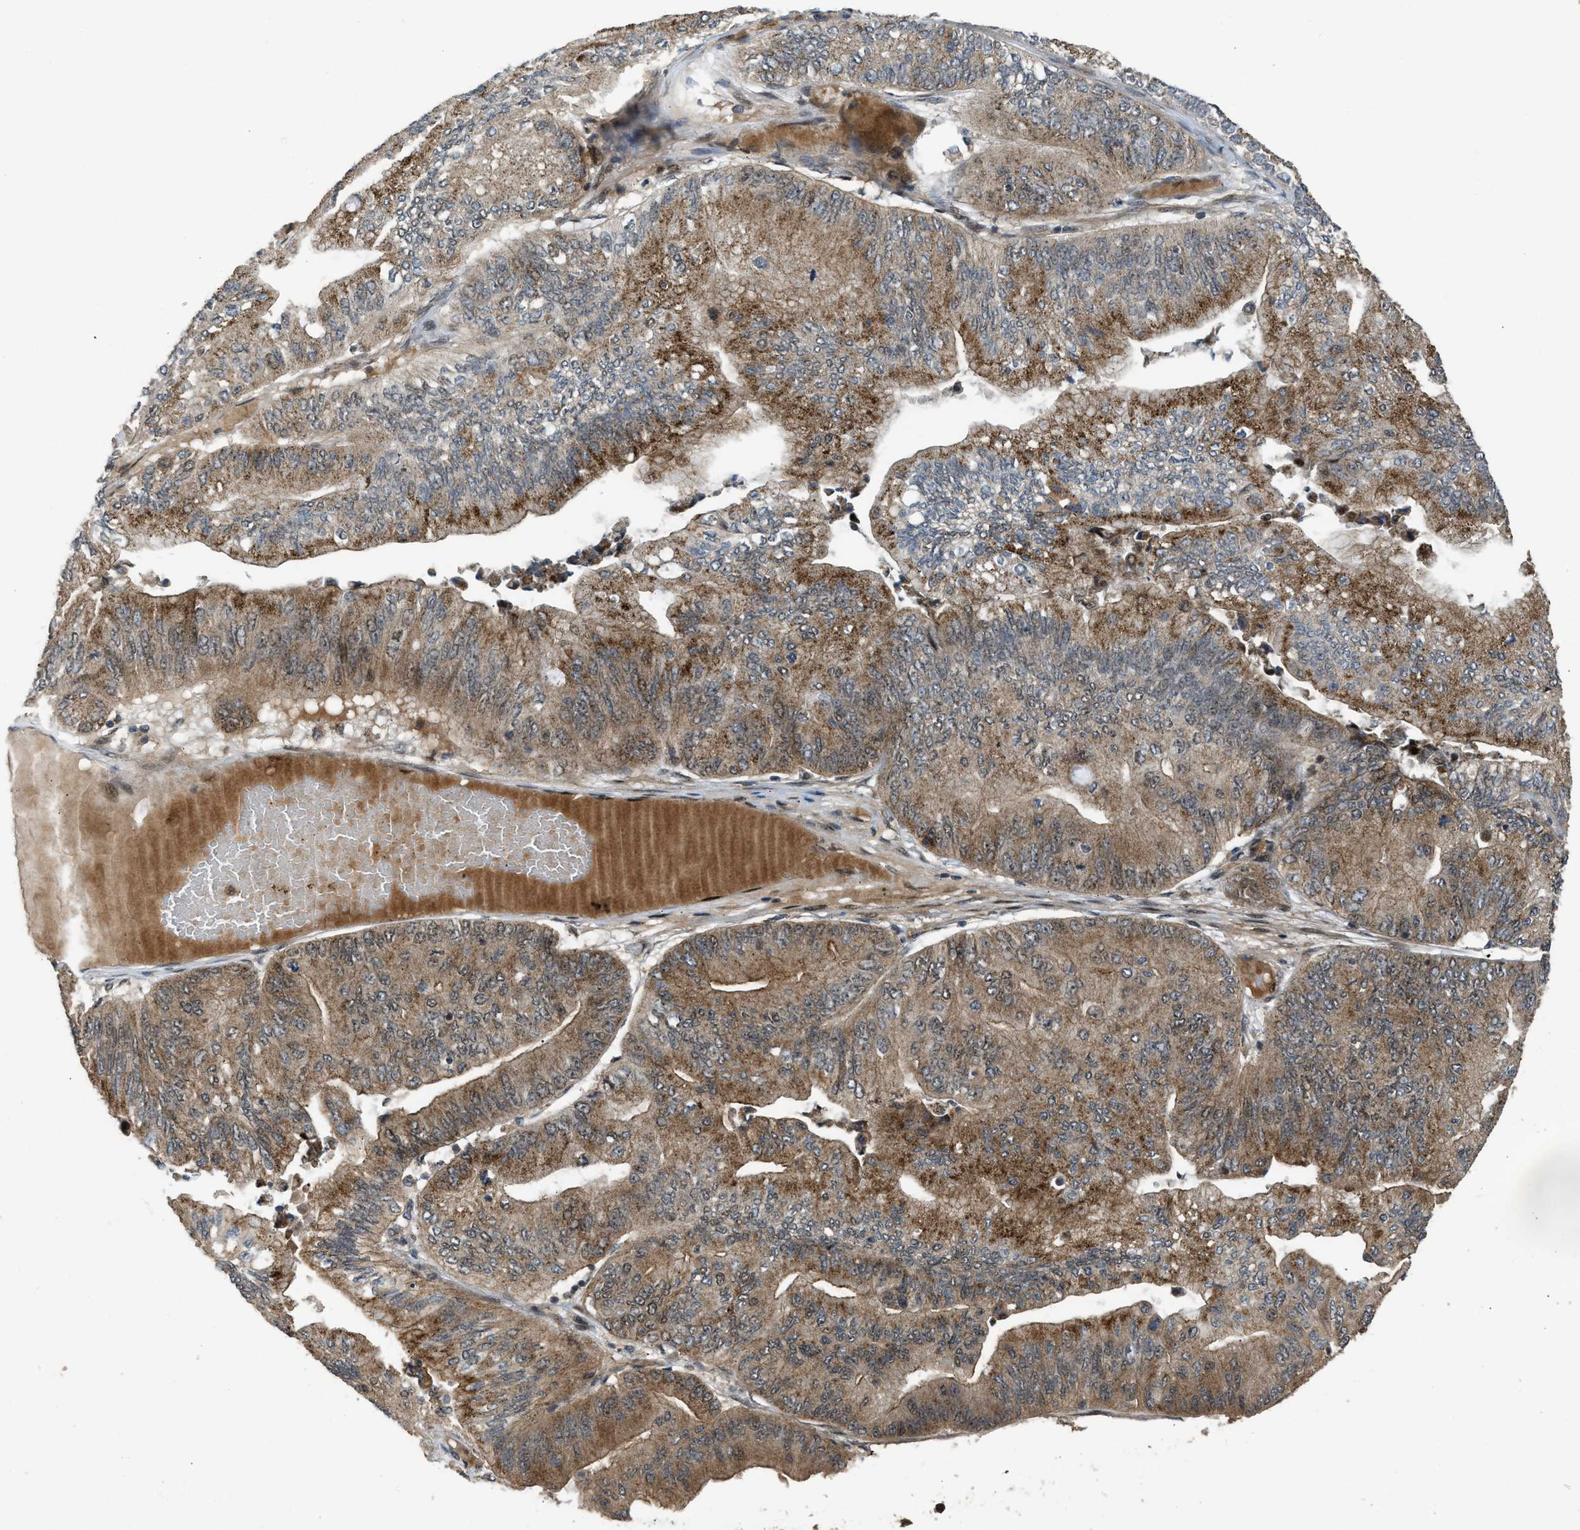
{"staining": {"intensity": "moderate", "quantity": ">75%", "location": "cytoplasmic/membranous"}, "tissue": "ovarian cancer", "cell_type": "Tumor cells", "image_type": "cancer", "snomed": [{"axis": "morphology", "description": "Cystadenocarcinoma, mucinous, NOS"}, {"axis": "topography", "description": "Ovary"}], "caption": "IHC of human ovarian mucinous cystadenocarcinoma exhibits medium levels of moderate cytoplasmic/membranous expression in approximately >75% of tumor cells.", "gene": "GET1", "patient": {"sex": "female", "age": 61}}